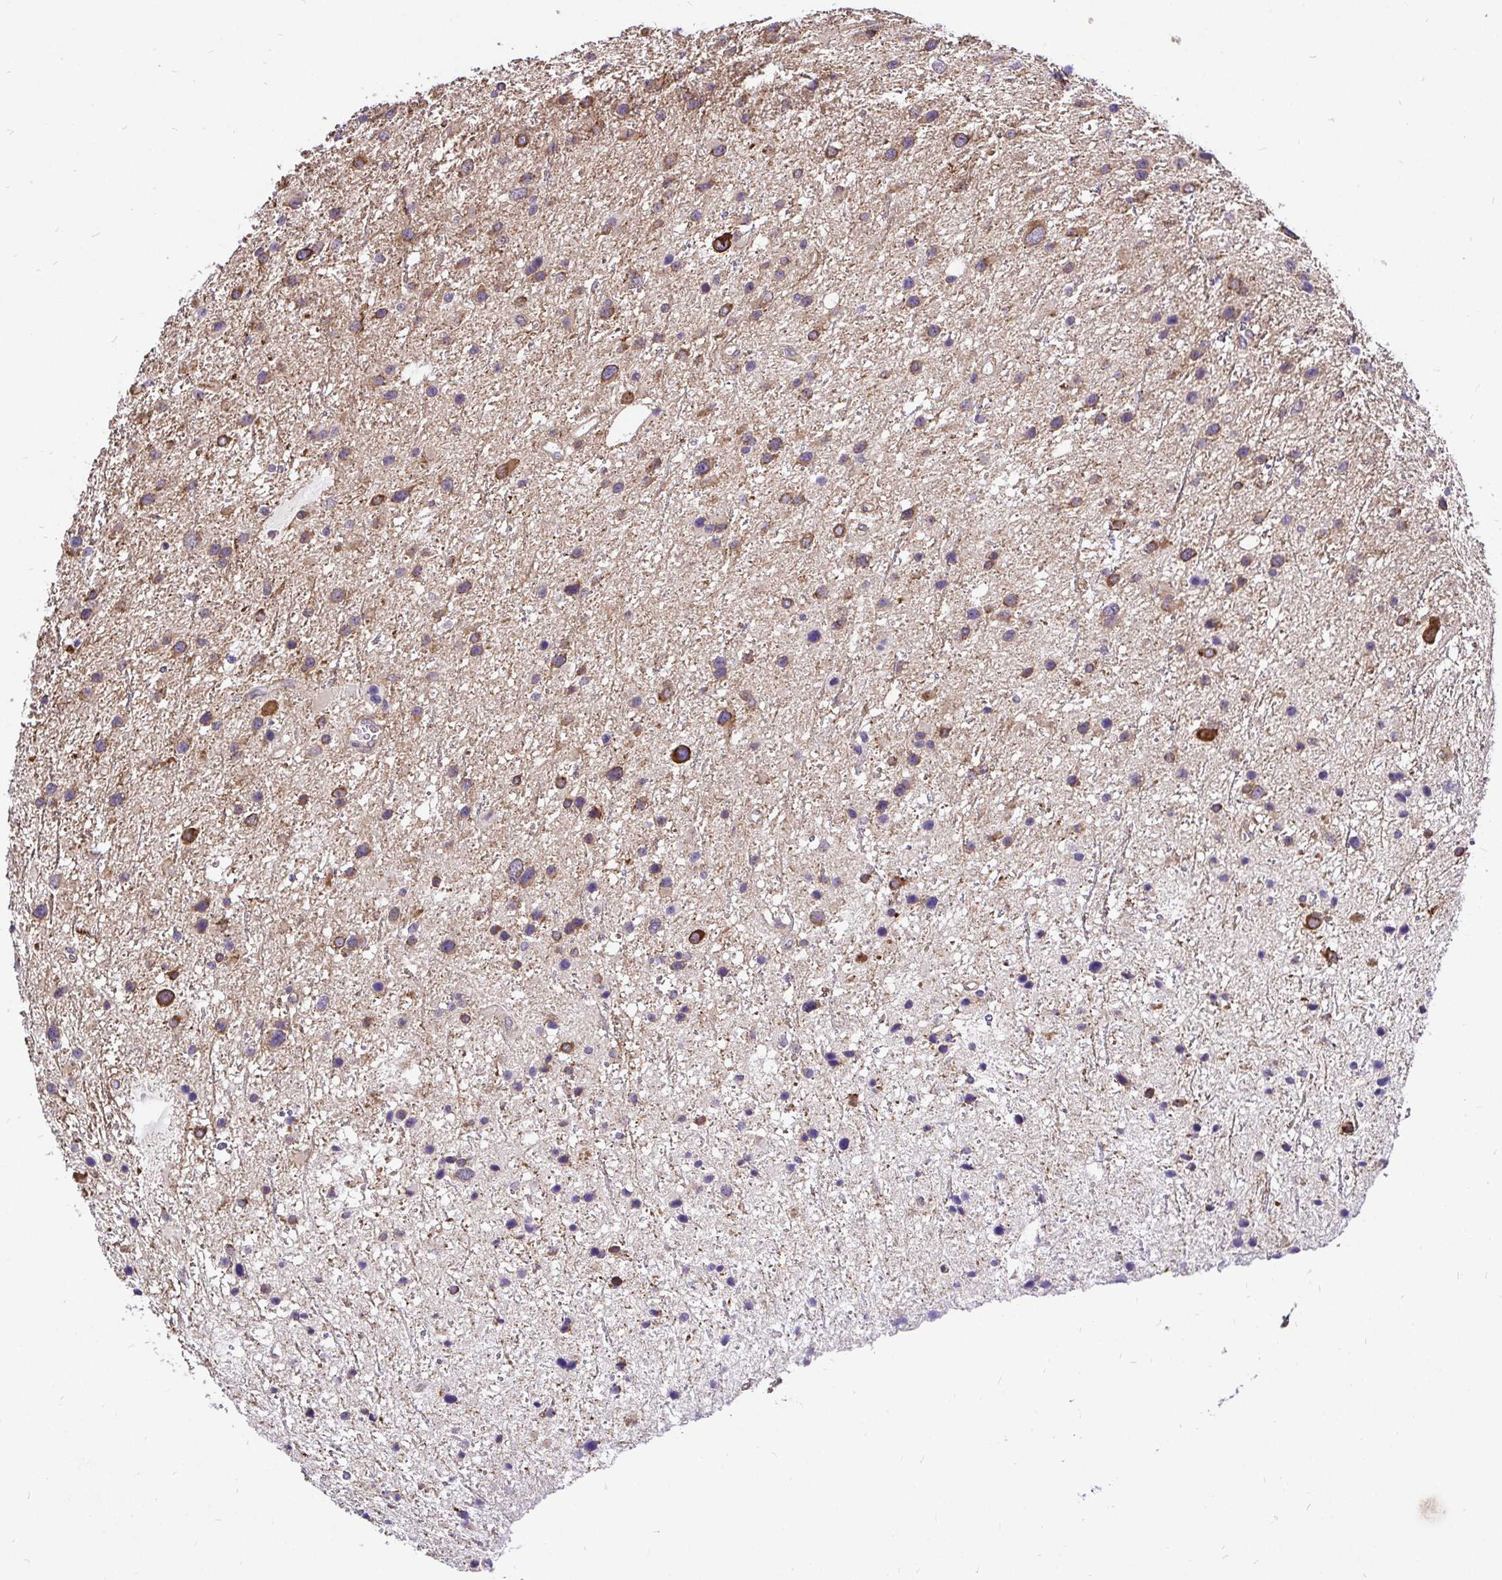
{"staining": {"intensity": "moderate", "quantity": "<25%", "location": "cytoplasmic/membranous"}, "tissue": "glioma", "cell_type": "Tumor cells", "image_type": "cancer", "snomed": [{"axis": "morphology", "description": "Glioma, malignant, Low grade"}, {"axis": "topography", "description": "Brain"}], "caption": "Immunohistochemistry (IHC) of glioma reveals low levels of moderate cytoplasmic/membranous positivity in about <25% of tumor cells. (DAB (3,3'-diaminobenzidine) IHC with brightfield microscopy, high magnification).", "gene": "CCDC122", "patient": {"sex": "female", "age": 32}}